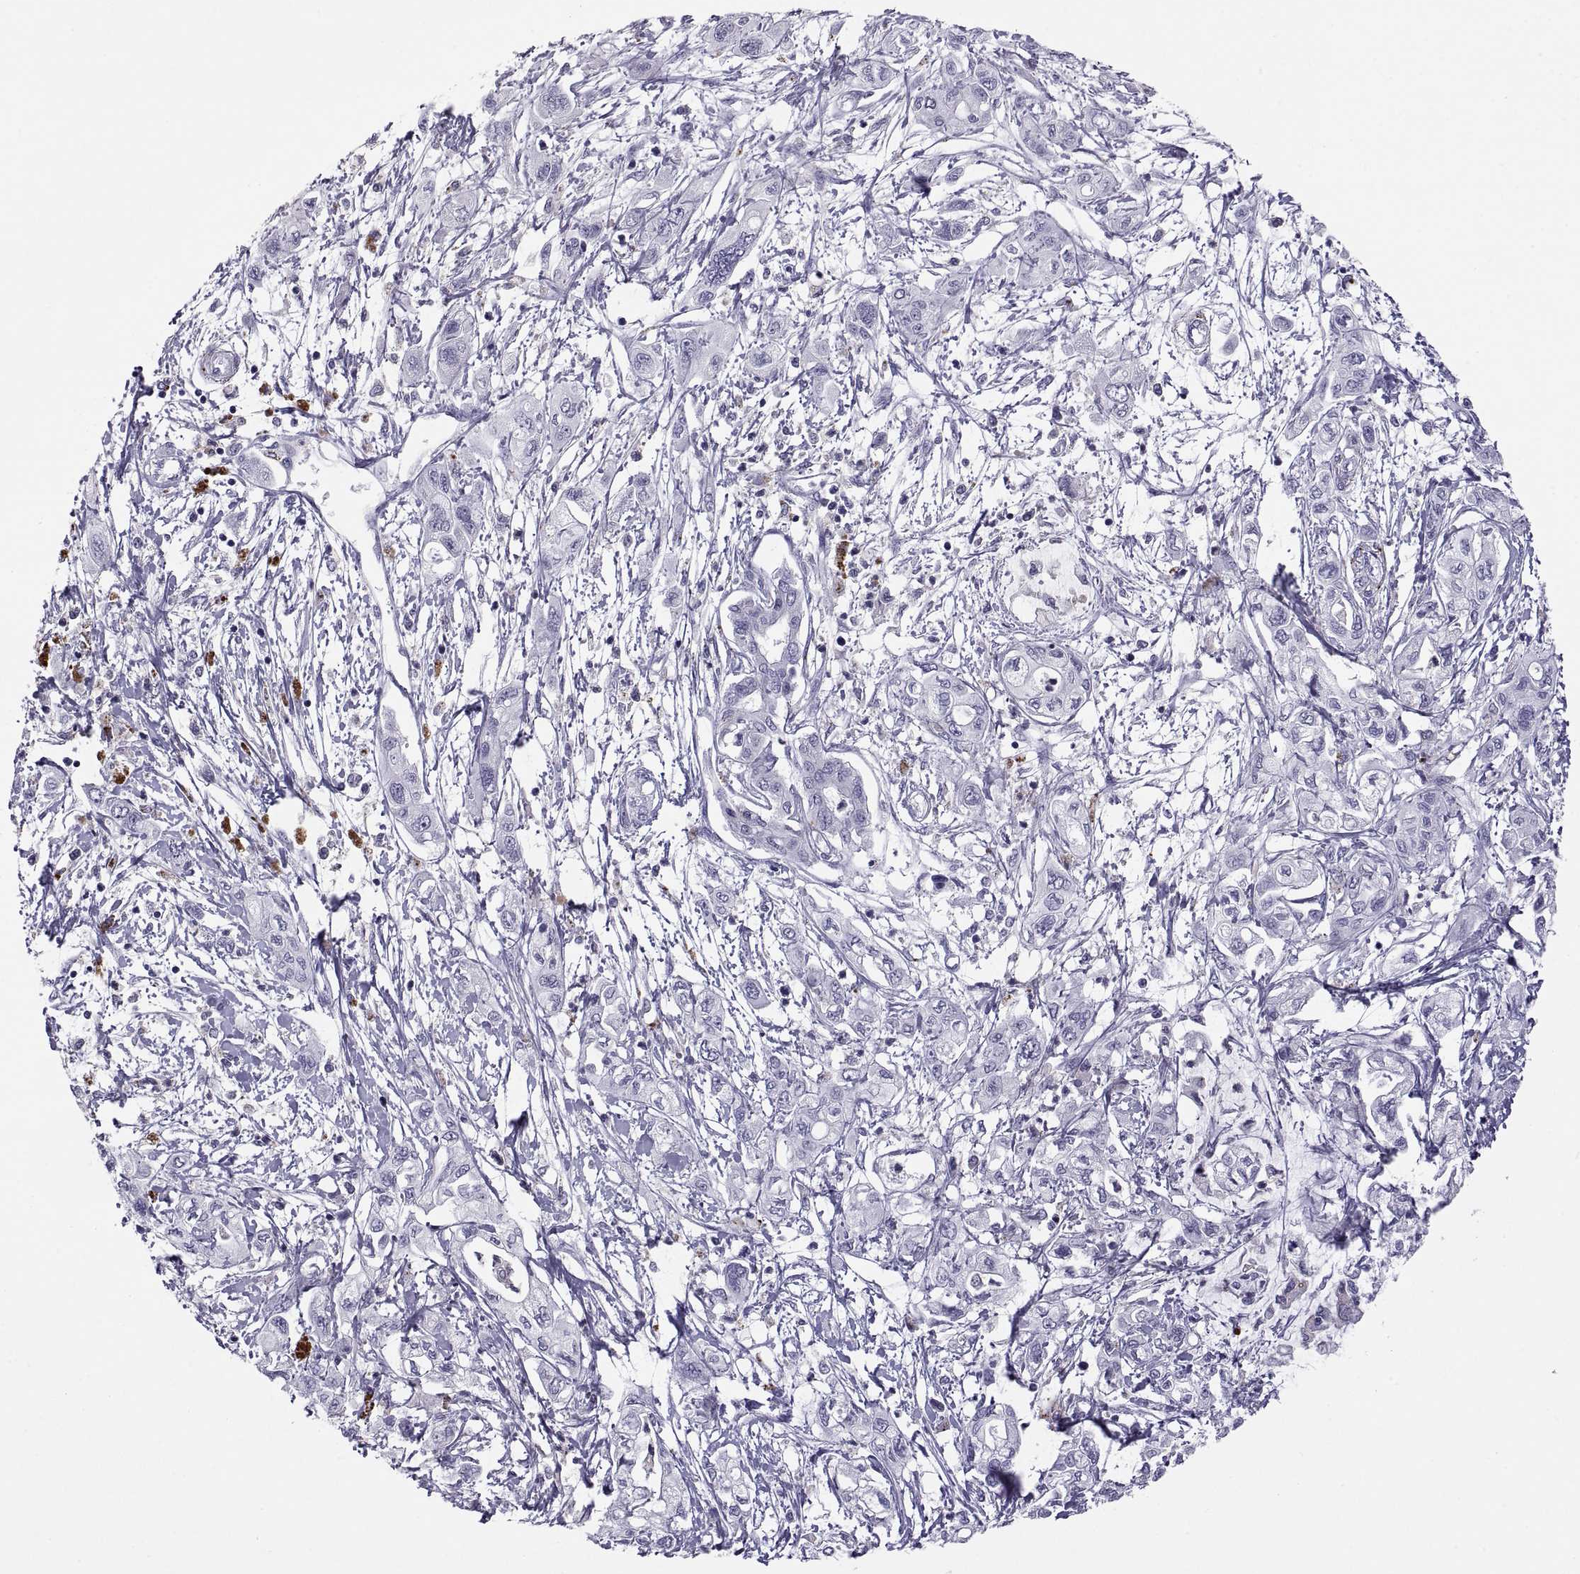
{"staining": {"intensity": "negative", "quantity": "none", "location": "none"}, "tissue": "pancreatic cancer", "cell_type": "Tumor cells", "image_type": "cancer", "snomed": [{"axis": "morphology", "description": "Adenocarcinoma, NOS"}, {"axis": "topography", "description": "Pancreas"}], "caption": "Adenocarcinoma (pancreatic) stained for a protein using immunohistochemistry exhibits no positivity tumor cells.", "gene": "RGS19", "patient": {"sex": "male", "age": 54}}